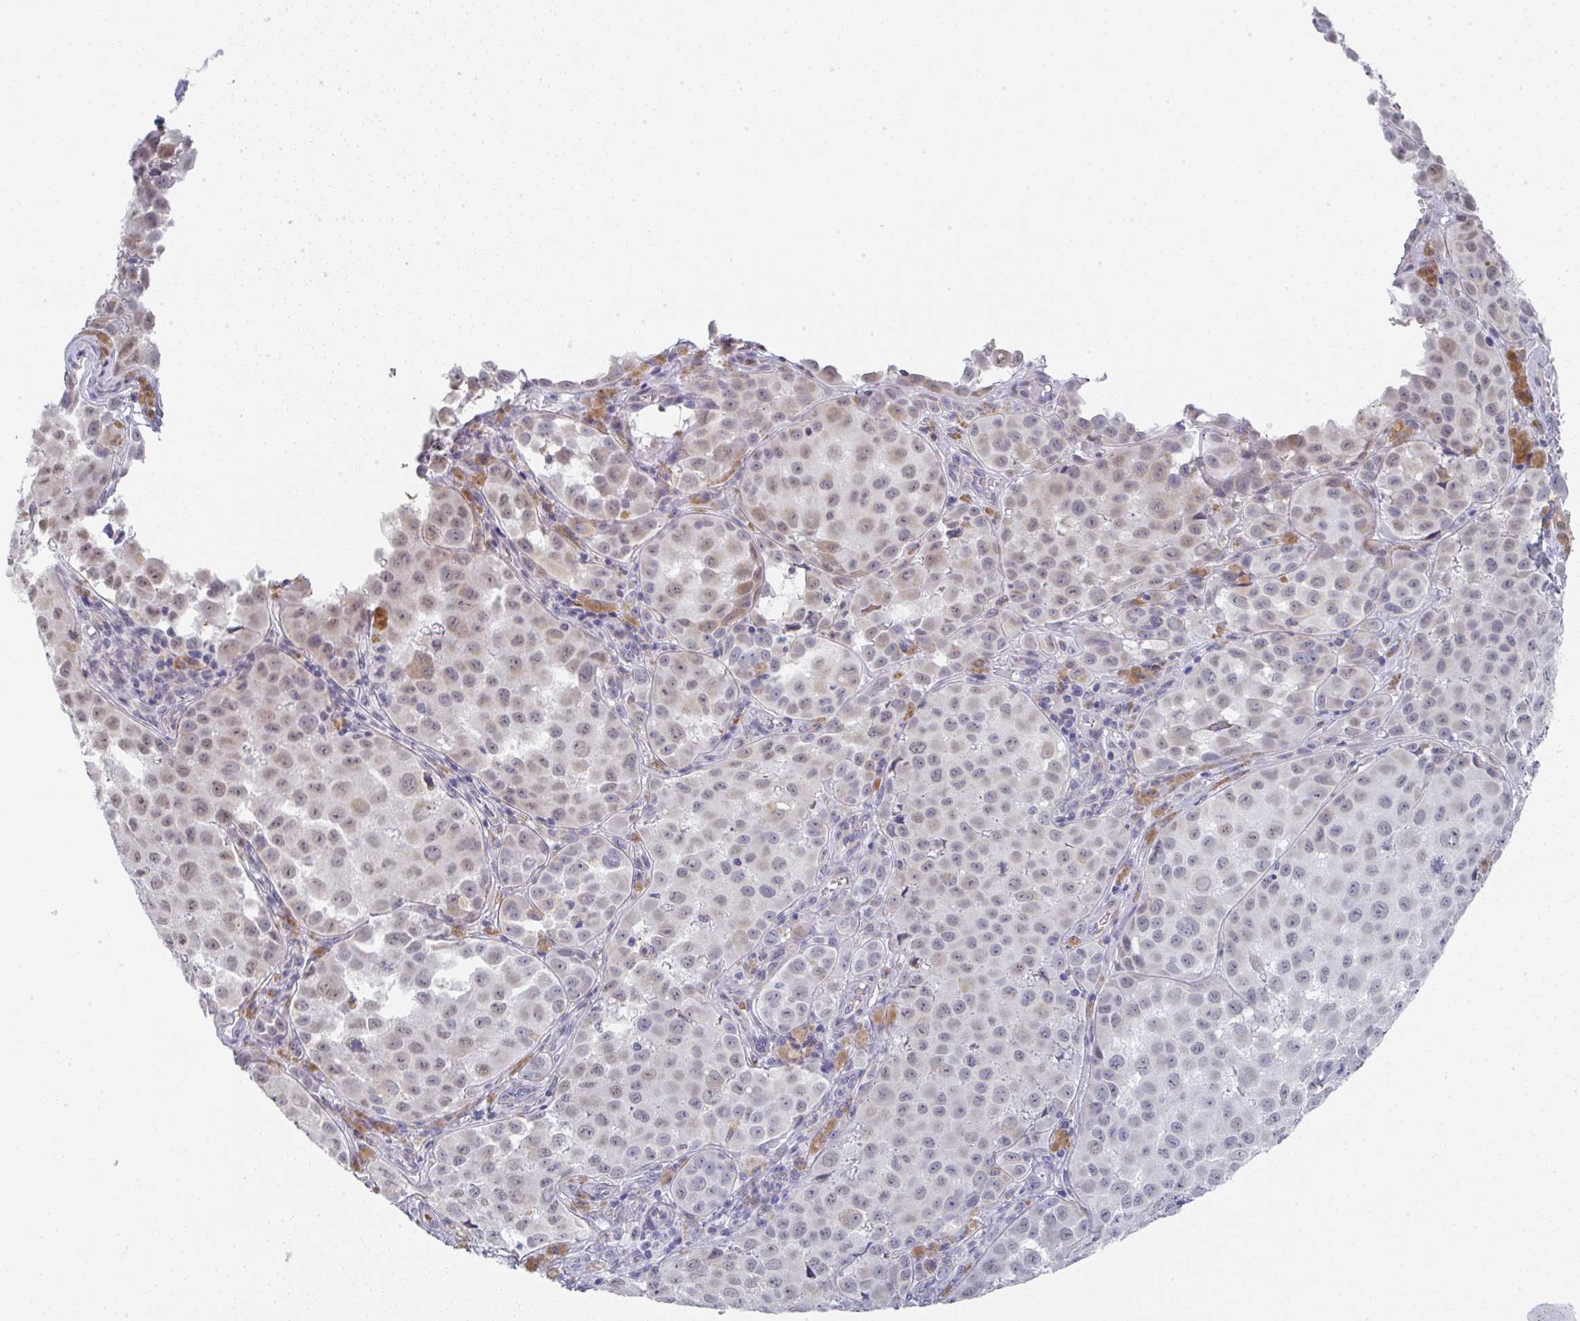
{"staining": {"intensity": "weak", "quantity": "25%-75%", "location": "cytoplasmic/membranous,nuclear"}, "tissue": "melanoma", "cell_type": "Tumor cells", "image_type": "cancer", "snomed": [{"axis": "morphology", "description": "Malignant melanoma, NOS"}, {"axis": "topography", "description": "Skin"}], "caption": "IHC of melanoma reveals low levels of weak cytoplasmic/membranous and nuclear expression in approximately 25%-75% of tumor cells. The staining is performed using DAB brown chromogen to label protein expression. The nuclei are counter-stained blue using hematoxylin.", "gene": "NCF1", "patient": {"sex": "male", "age": 64}}